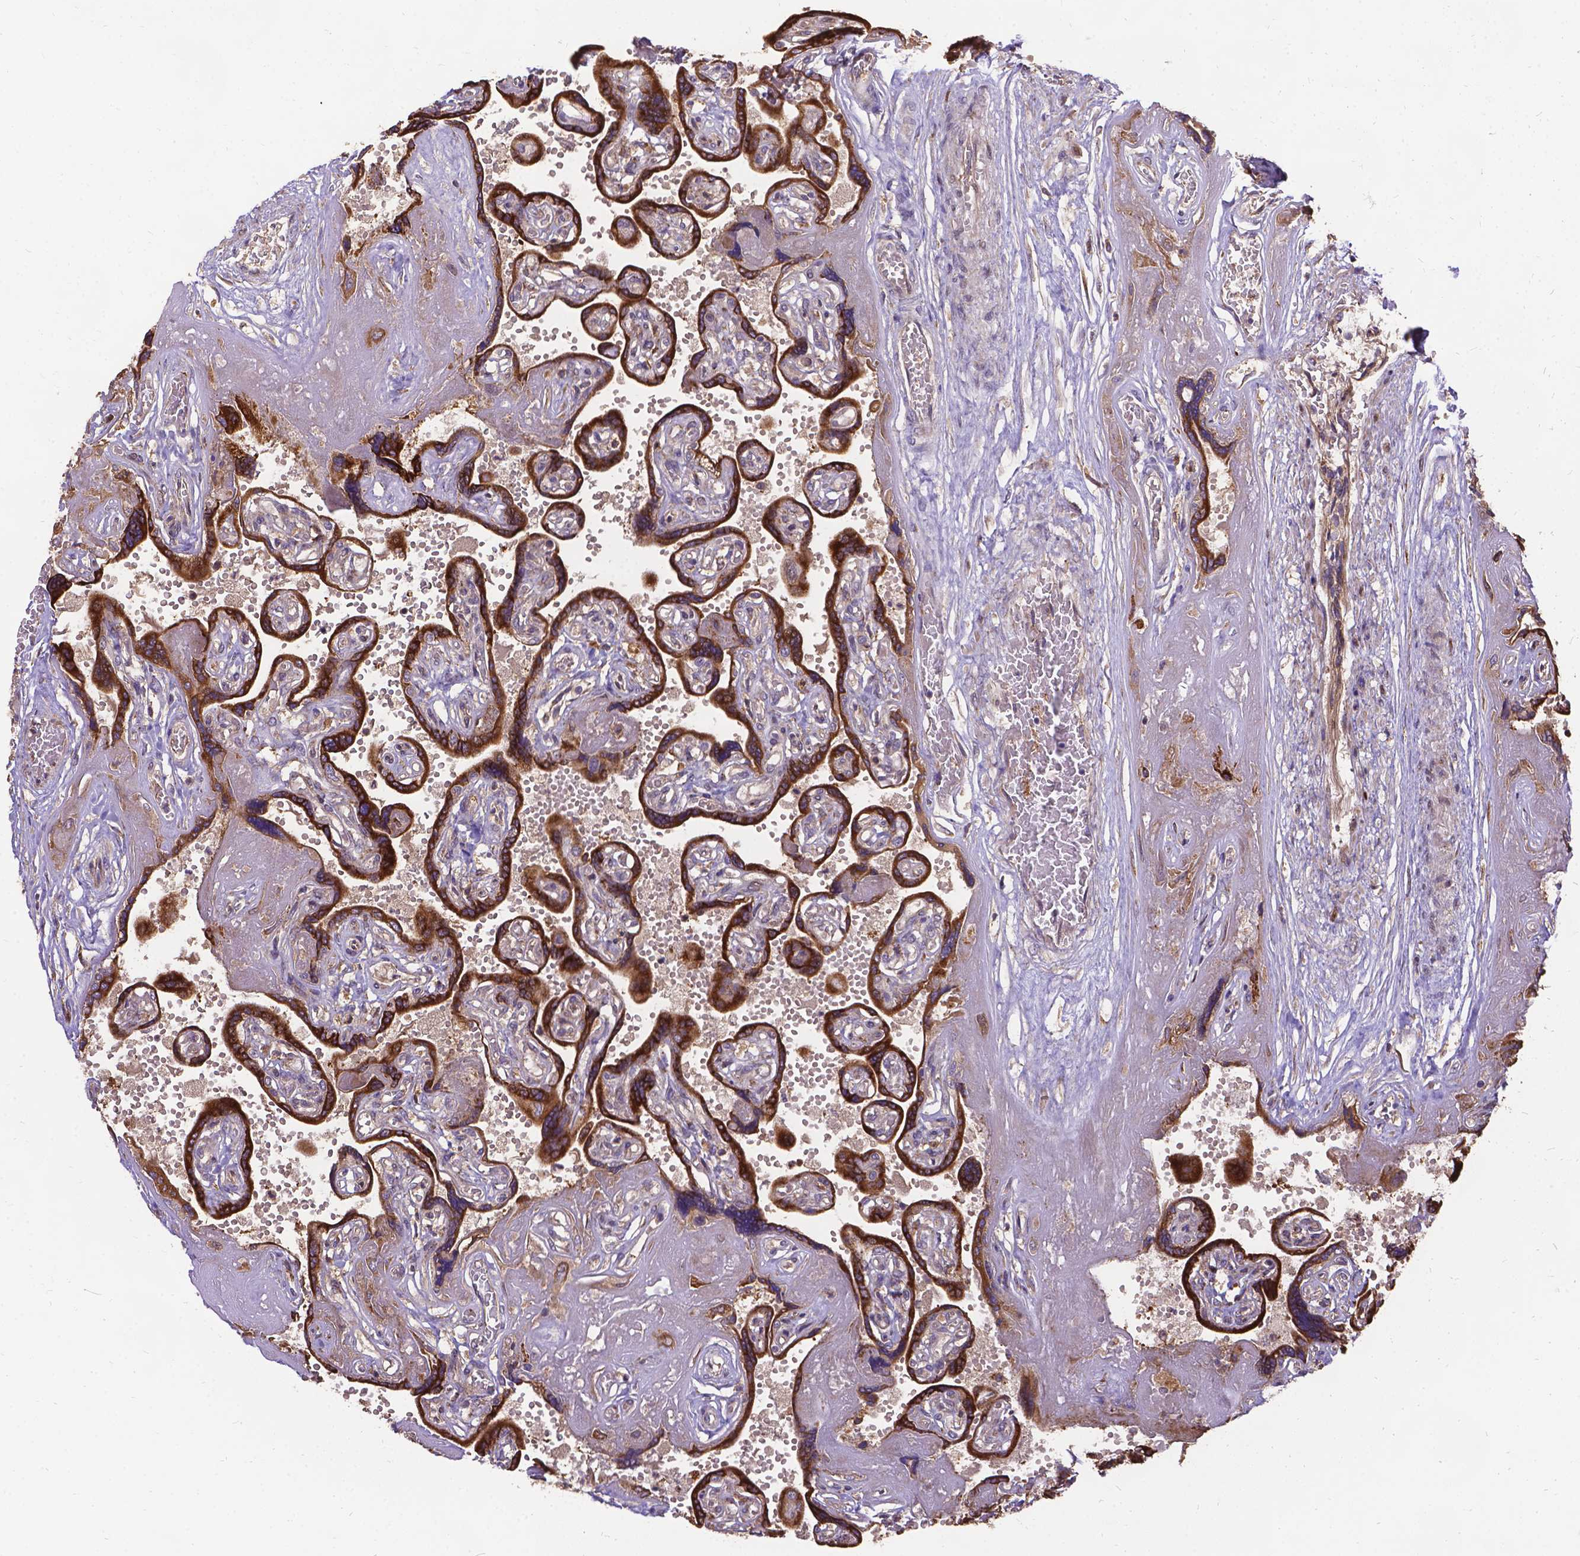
{"staining": {"intensity": "moderate", "quantity": "<25%", "location": "nuclear"}, "tissue": "placenta", "cell_type": "Decidual cells", "image_type": "normal", "snomed": [{"axis": "morphology", "description": "Normal tissue, NOS"}, {"axis": "topography", "description": "Placenta"}], "caption": "Immunohistochemistry photomicrograph of normal placenta: human placenta stained using immunohistochemistry demonstrates low levels of moderate protein expression localized specifically in the nuclear of decidual cells, appearing as a nuclear brown color.", "gene": "DENND6A", "patient": {"sex": "female", "age": 32}}